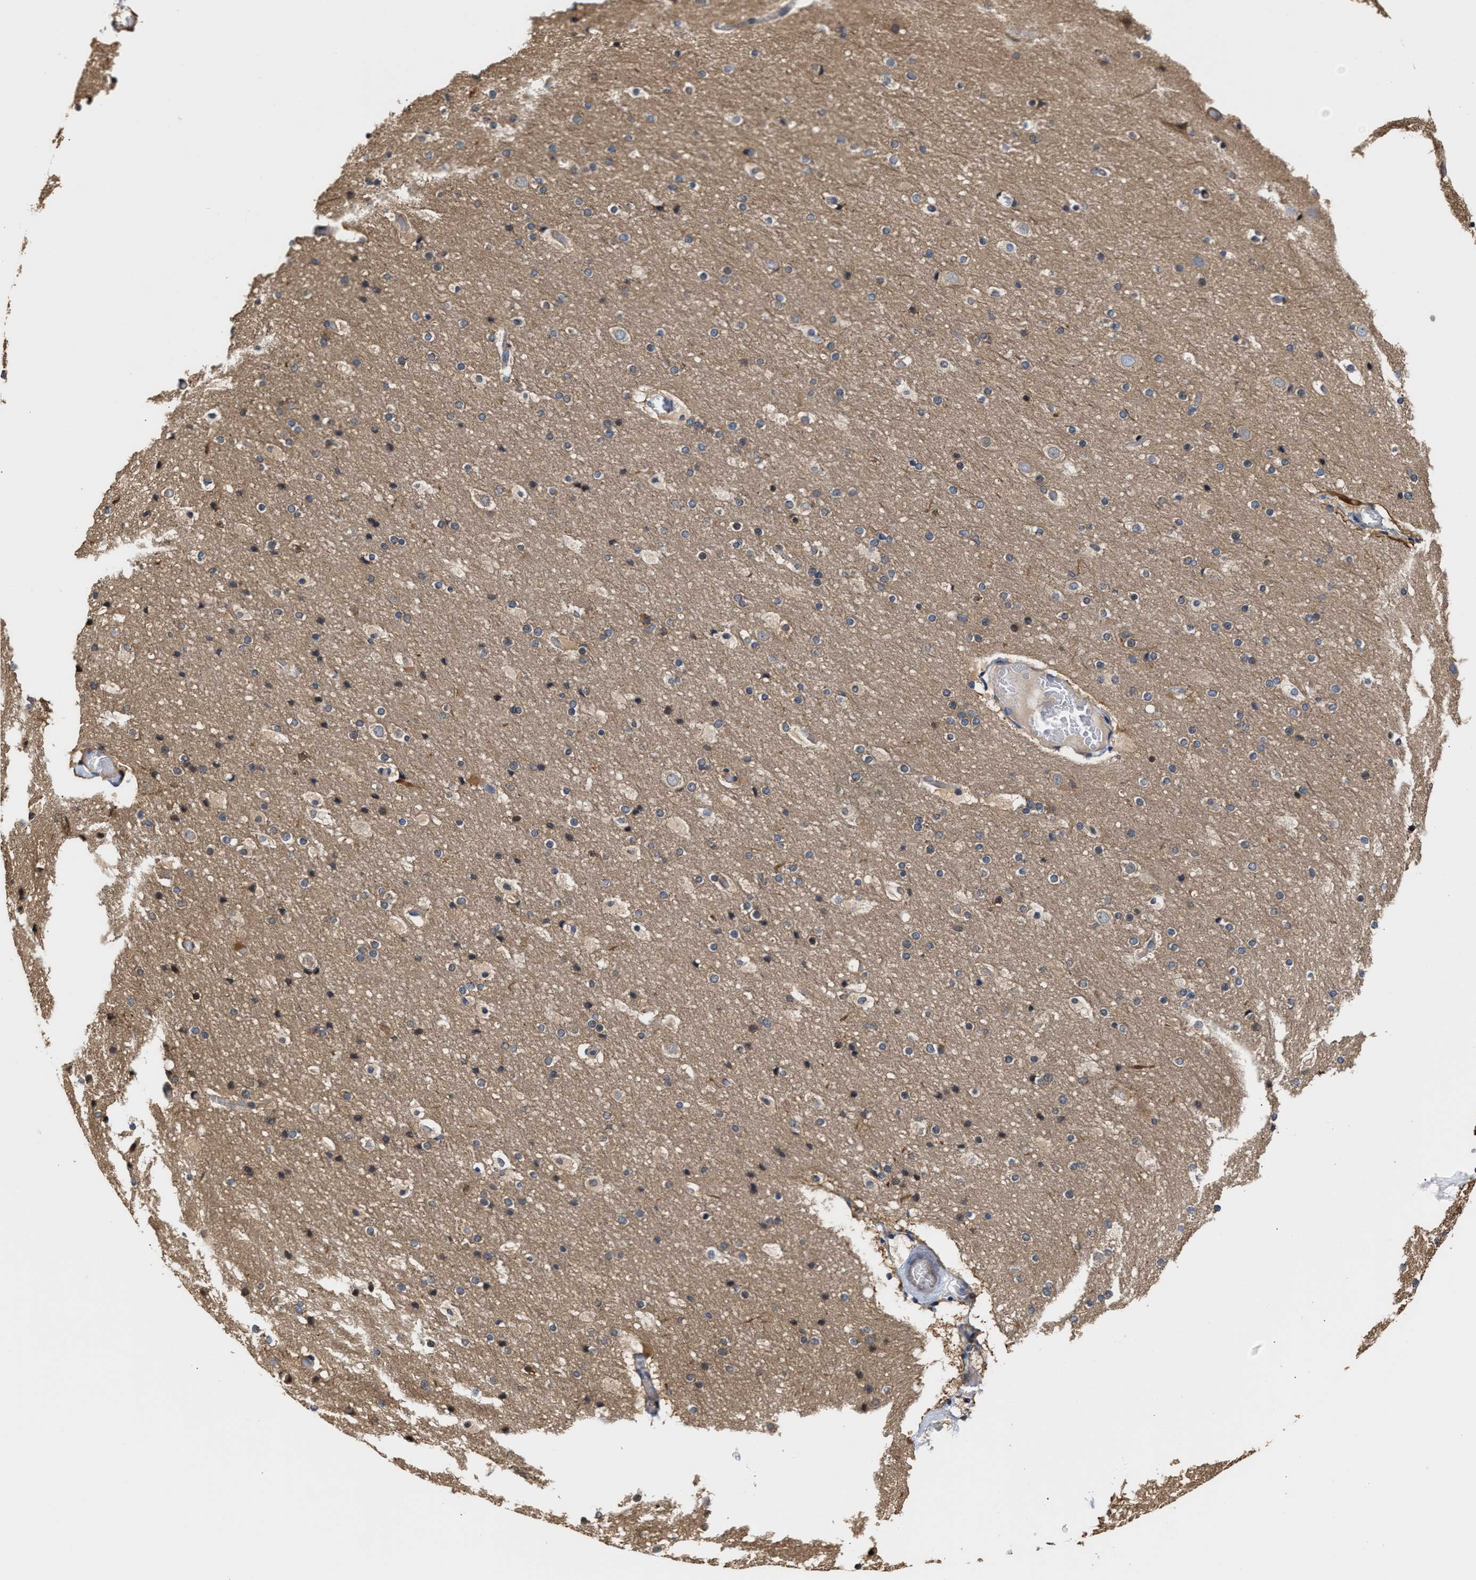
{"staining": {"intensity": "moderate", "quantity": ">75%", "location": "cytoplasmic/membranous"}, "tissue": "cerebral cortex", "cell_type": "Endothelial cells", "image_type": "normal", "snomed": [{"axis": "morphology", "description": "Normal tissue, NOS"}, {"axis": "topography", "description": "Cerebral cortex"}], "caption": "High-power microscopy captured an IHC histopathology image of normal cerebral cortex, revealing moderate cytoplasmic/membranous positivity in about >75% of endothelial cells.", "gene": "CLIP2", "patient": {"sex": "male", "age": 57}}